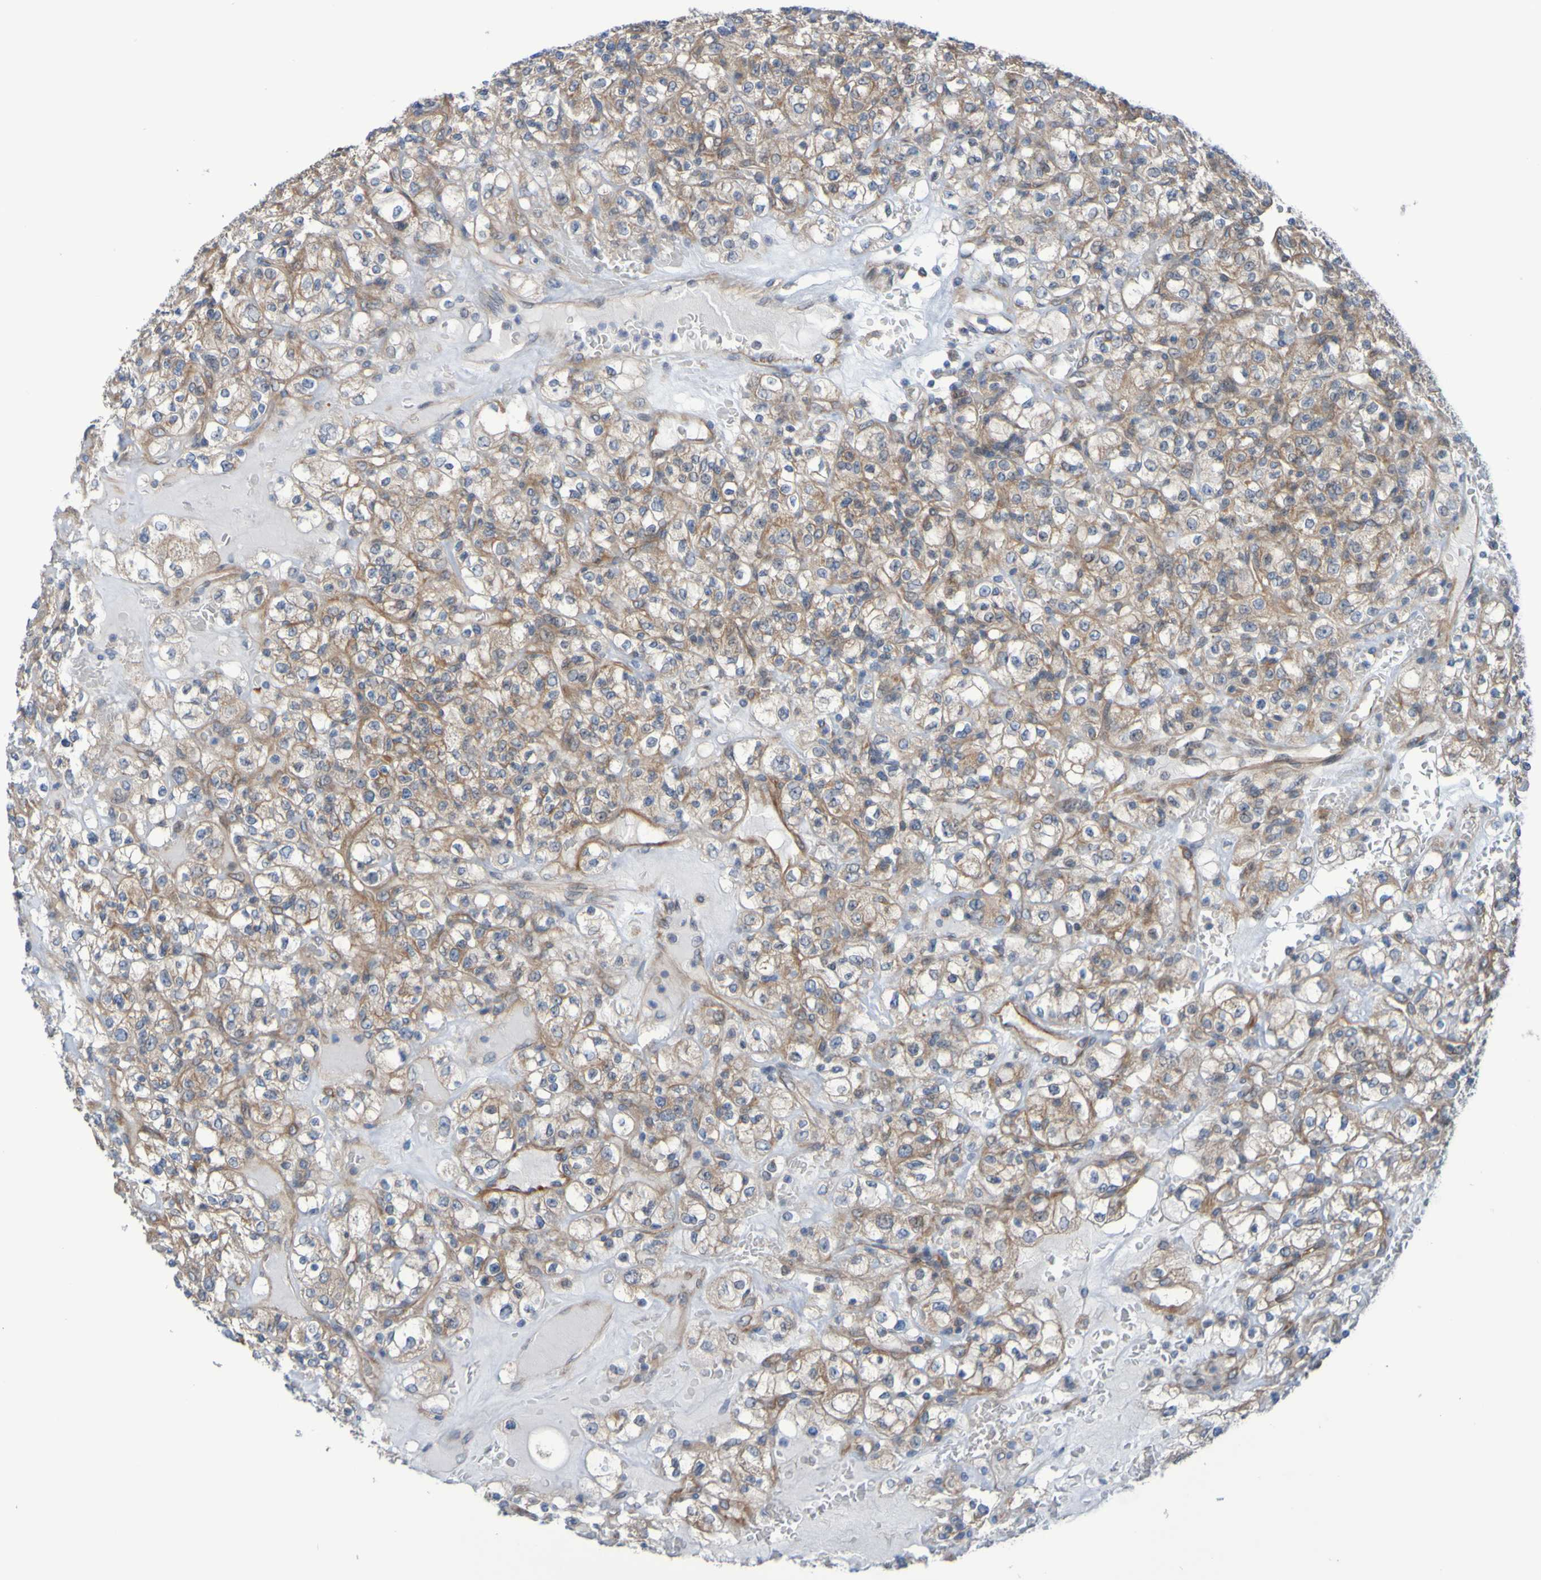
{"staining": {"intensity": "moderate", "quantity": ">75%", "location": "cytoplasmic/membranous"}, "tissue": "renal cancer", "cell_type": "Tumor cells", "image_type": "cancer", "snomed": [{"axis": "morphology", "description": "Normal tissue, NOS"}, {"axis": "morphology", "description": "Adenocarcinoma, NOS"}, {"axis": "topography", "description": "Kidney"}], "caption": "Protein expression analysis of renal adenocarcinoma exhibits moderate cytoplasmic/membranous expression in about >75% of tumor cells.", "gene": "NPRL3", "patient": {"sex": "female", "age": 72}}